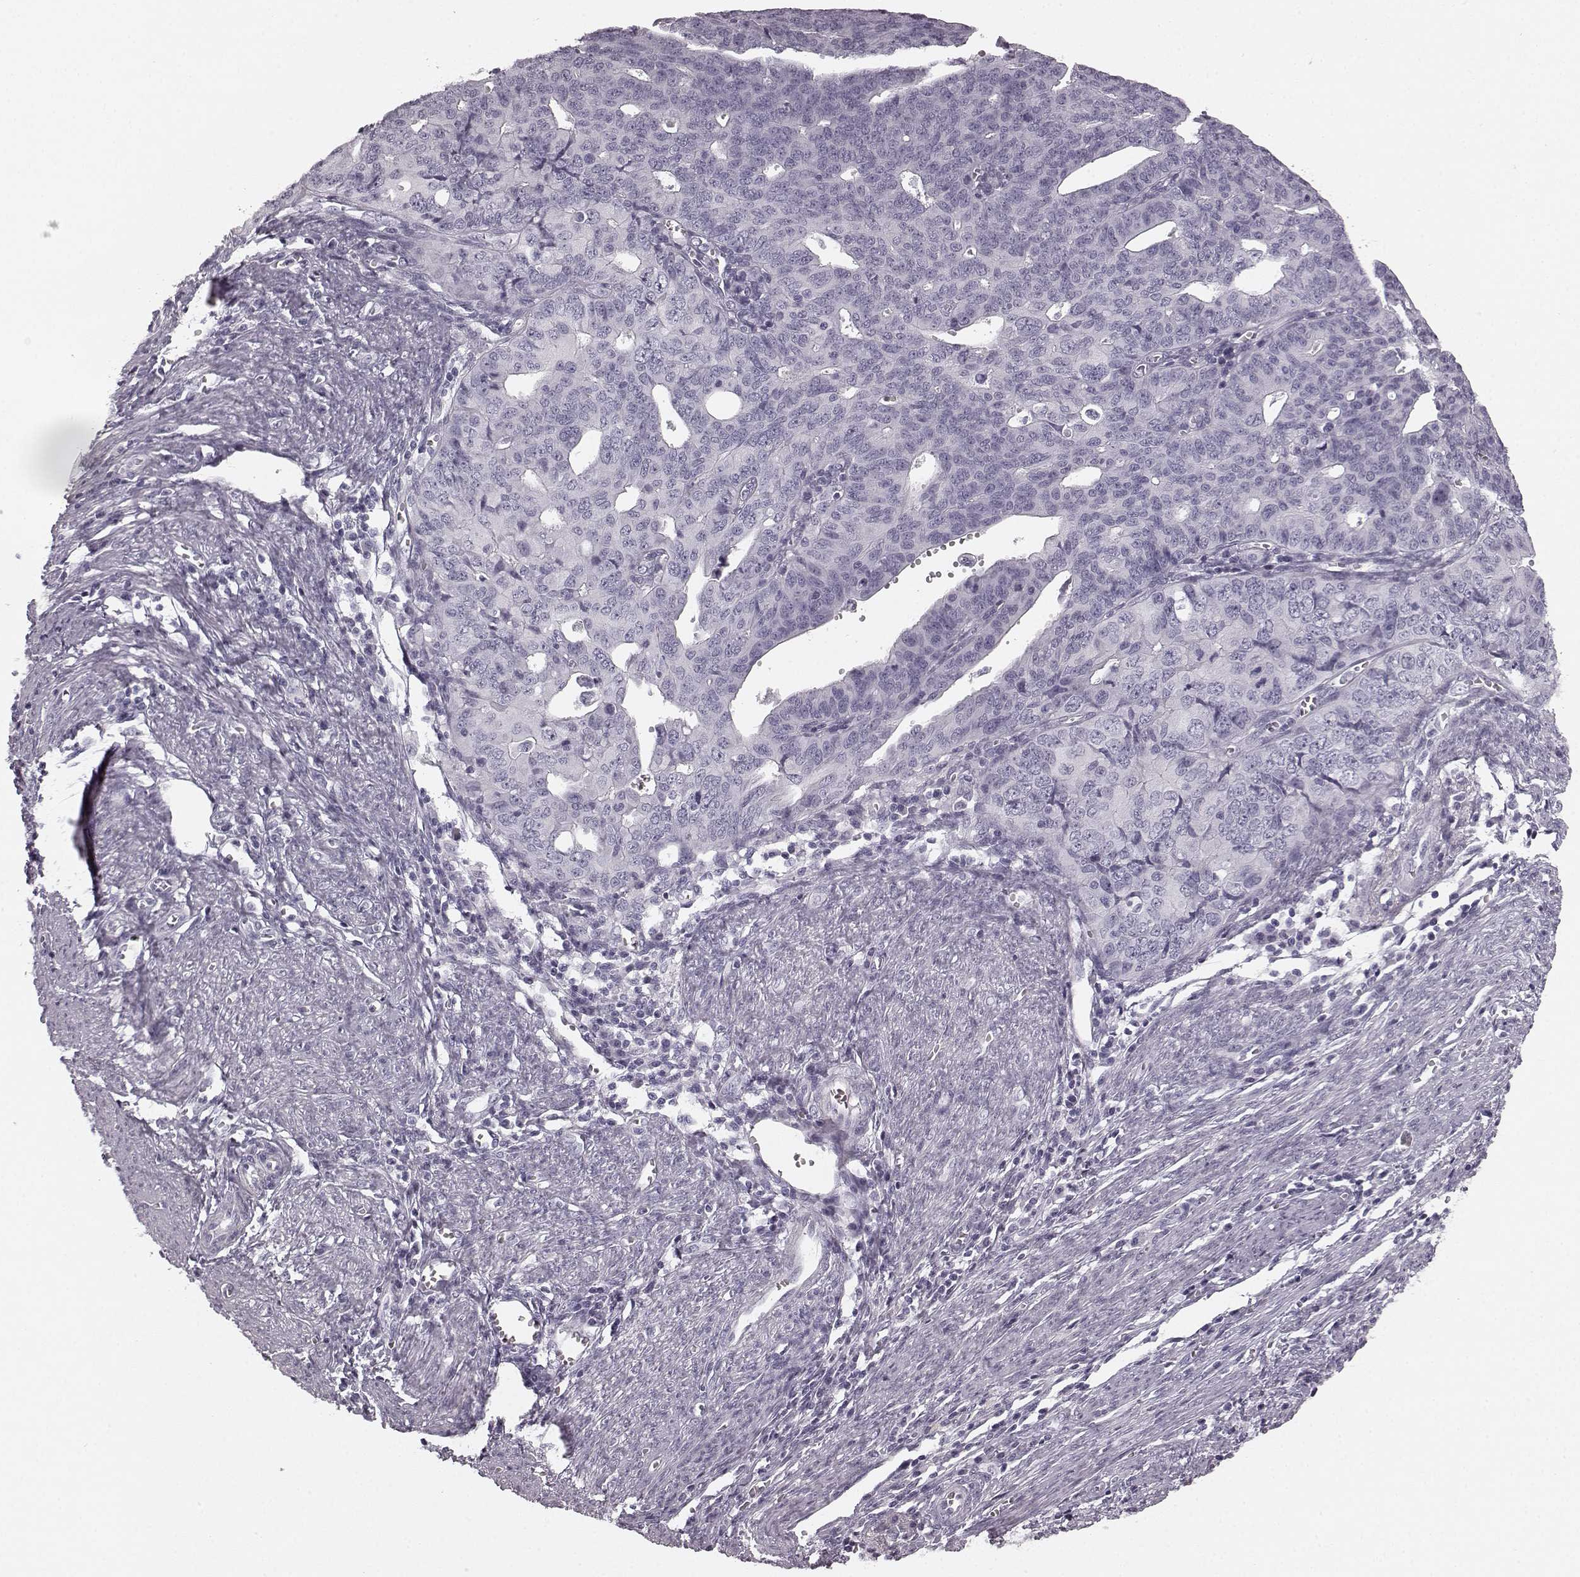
{"staining": {"intensity": "negative", "quantity": "none", "location": "none"}, "tissue": "endometrial cancer", "cell_type": "Tumor cells", "image_type": "cancer", "snomed": [{"axis": "morphology", "description": "Adenocarcinoma, NOS"}, {"axis": "topography", "description": "Endometrium"}], "caption": "A micrograph of endometrial adenocarcinoma stained for a protein shows no brown staining in tumor cells.", "gene": "TMPRSS15", "patient": {"sex": "female", "age": 65}}